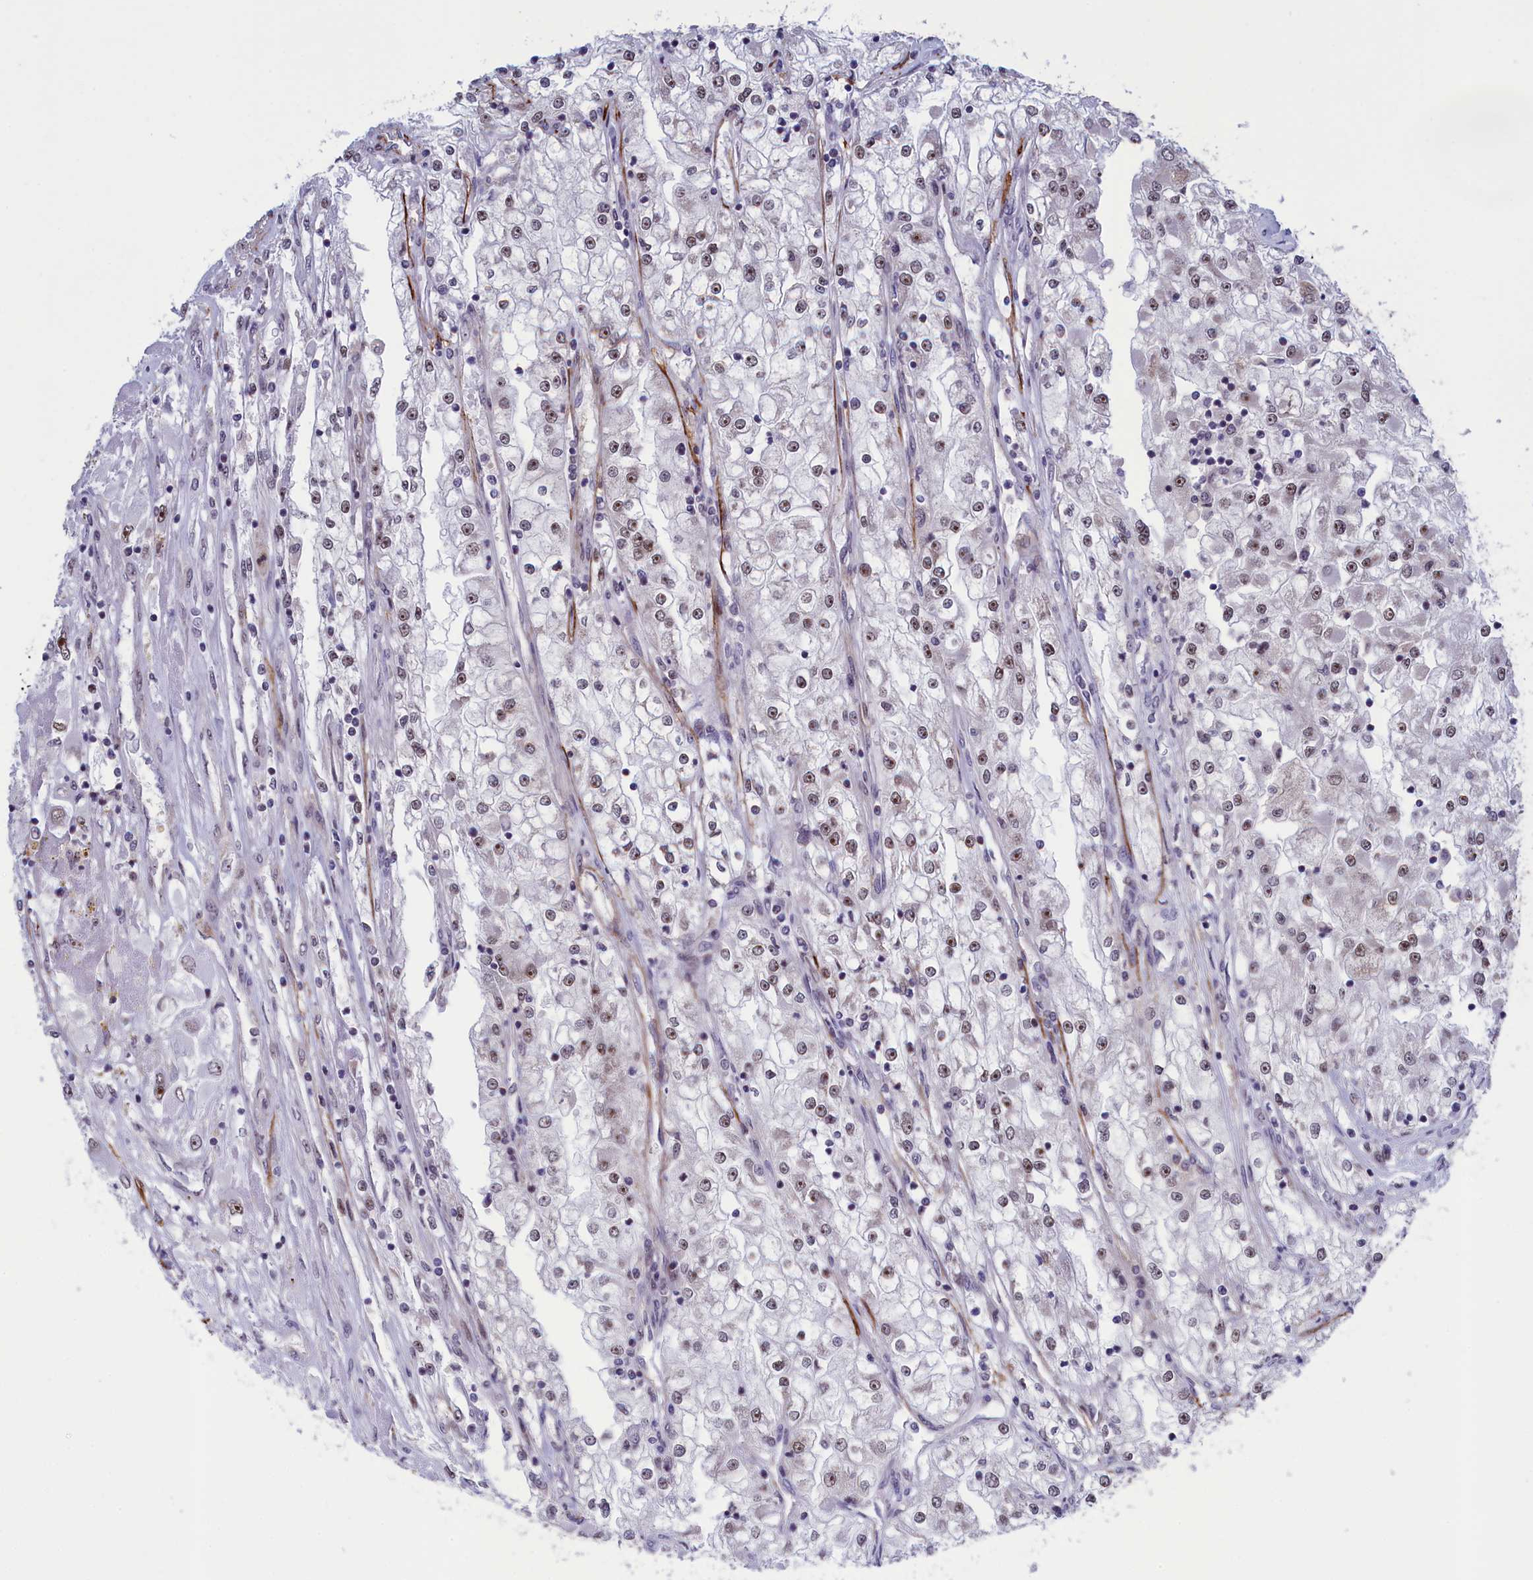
{"staining": {"intensity": "moderate", "quantity": "25%-75%", "location": "nuclear"}, "tissue": "renal cancer", "cell_type": "Tumor cells", "image_type": "cancer", "snomed": [{"axis": "morphology", "description": "Adenocarcinoma, NOS"}, {"axis": "topography", "description": "Kidney"}], "caption": "An immunohistochemistry histopathology image of tumor tissue is shown. Protein staining in brown highlights moderate nuclear positivity in renal cancer within tumor cells.", "gene": "PPAN", "patient": {"sex": "female", "age": 52}}